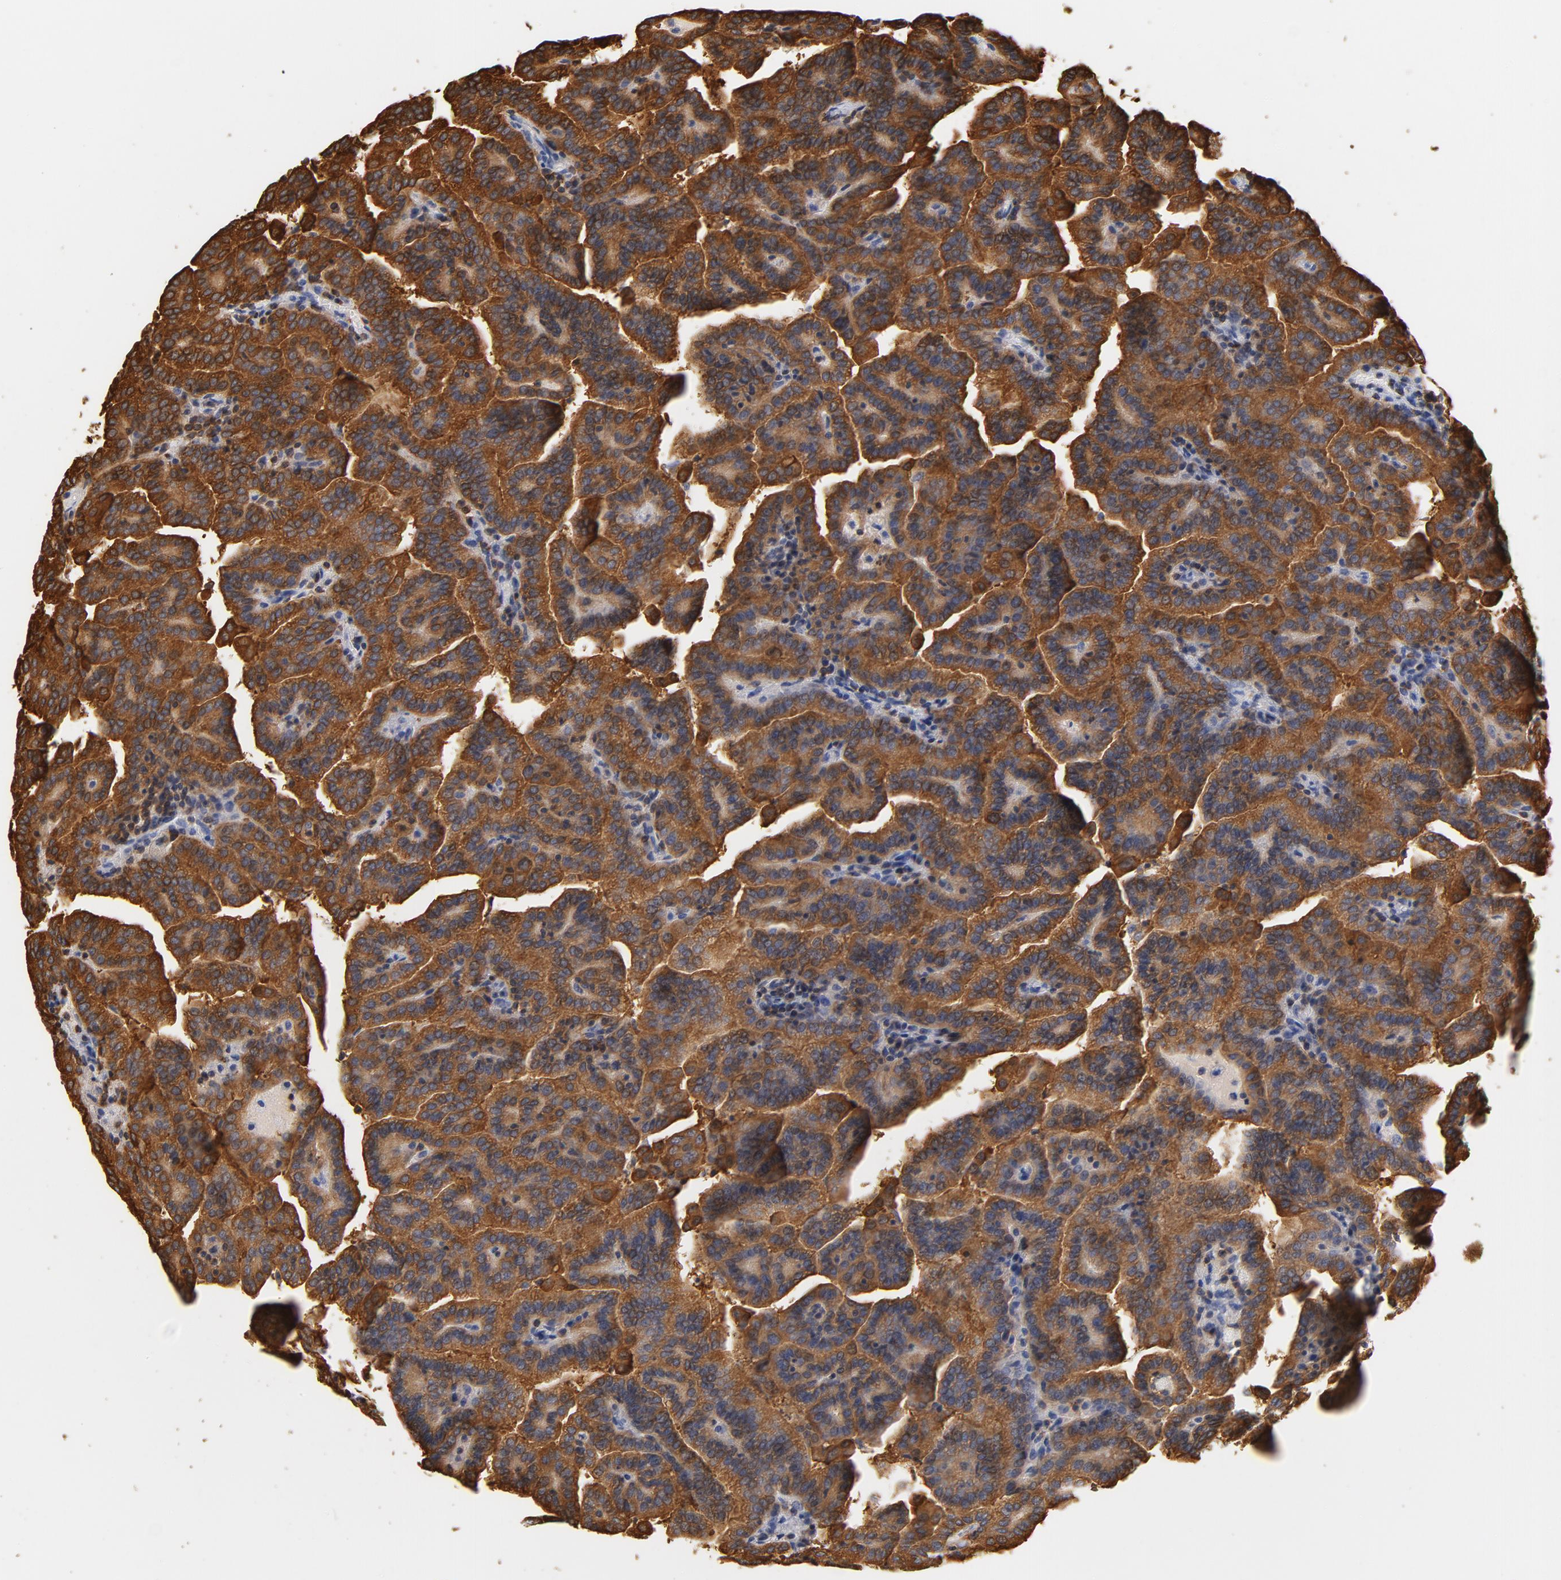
{"staining": {"intensity": "strong", "quantity": ">75%", "location": "cytoplasmic/membranous"}, "tissue": "renal cancer", "cell_type": "Tumor cells", "image_type": "cancer", "snomed": [{"axis": "morphology", "description": "Adenocarcinoma, NOS"}, {"axis": "topography", "description": "Kidney"}], "caption": "Immunohistochemical staining of renal adenocarcinoma reveals high levels of strong cytoplasmic/membranous positivity in approximately >75% of tumor cells. (Brightfield microscopy of DAB IHC at high magnification).", "gene": "EZR", "patient": {"sex": "male", "age": 61}}